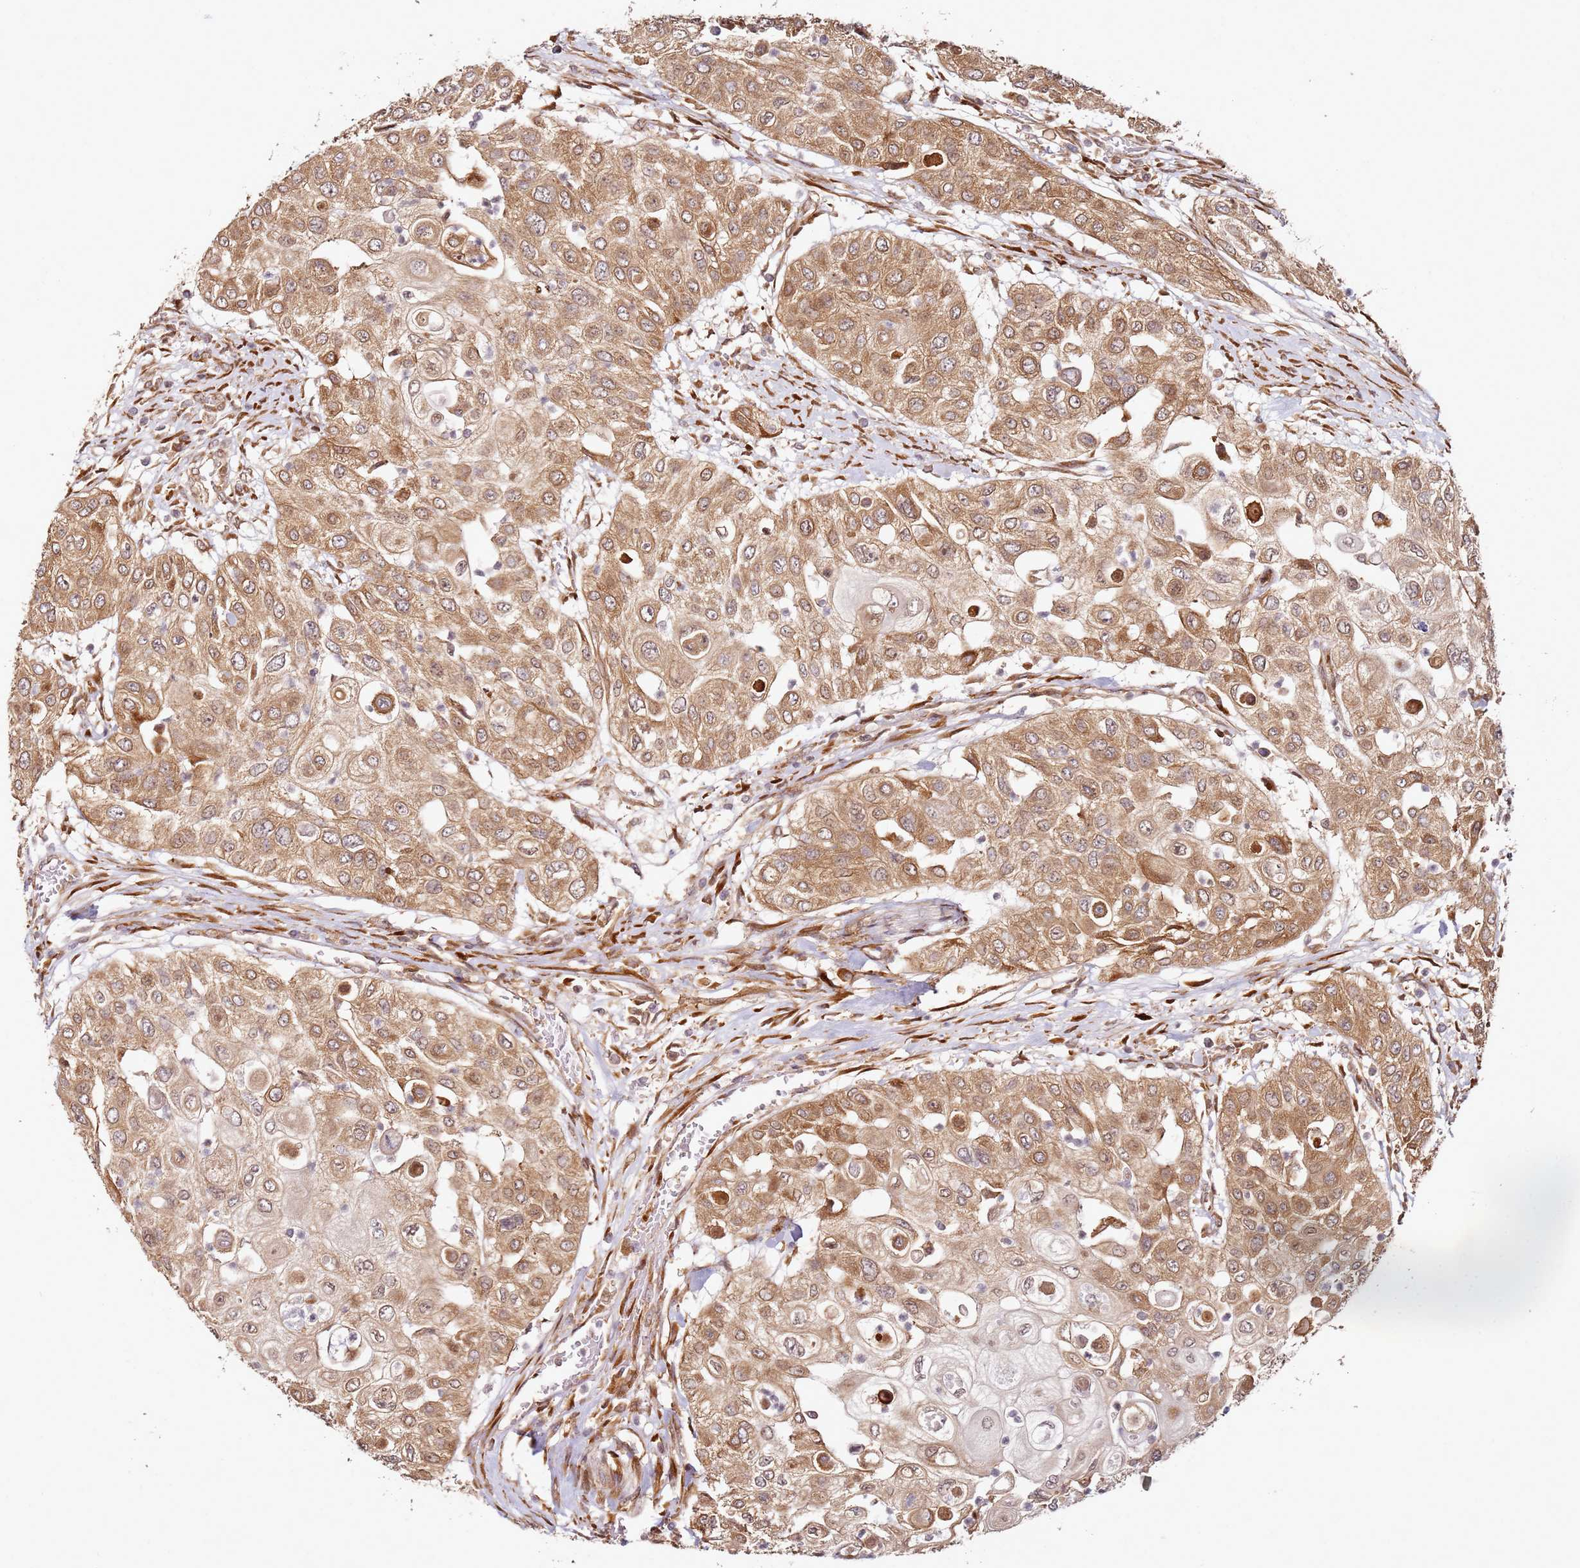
{"staining": {"intensity": "moderate", "quantity": ">75%", "location": "cytoplasmic/membranous"}, "tissue": "urothelial cancer", "cell_type": "Tumor cells", "image_type": "cancer", "snomed": [{"axis": "morphology", "description": "Urothelial carcinoma, High grade"}, {"axis": "topography", "description": "Urinary bladder"}], "caption": "DAB immunohistochemical staining of human urothelial cancer reveals moderate cytoplasmic/membranous protein positivity in about >75% of tumor cells. The protein of interest is shown in brown color, while the nuclei are stained blue.", "gene": "RPS3A", "patient": {"sex": "female", "age": 79}}